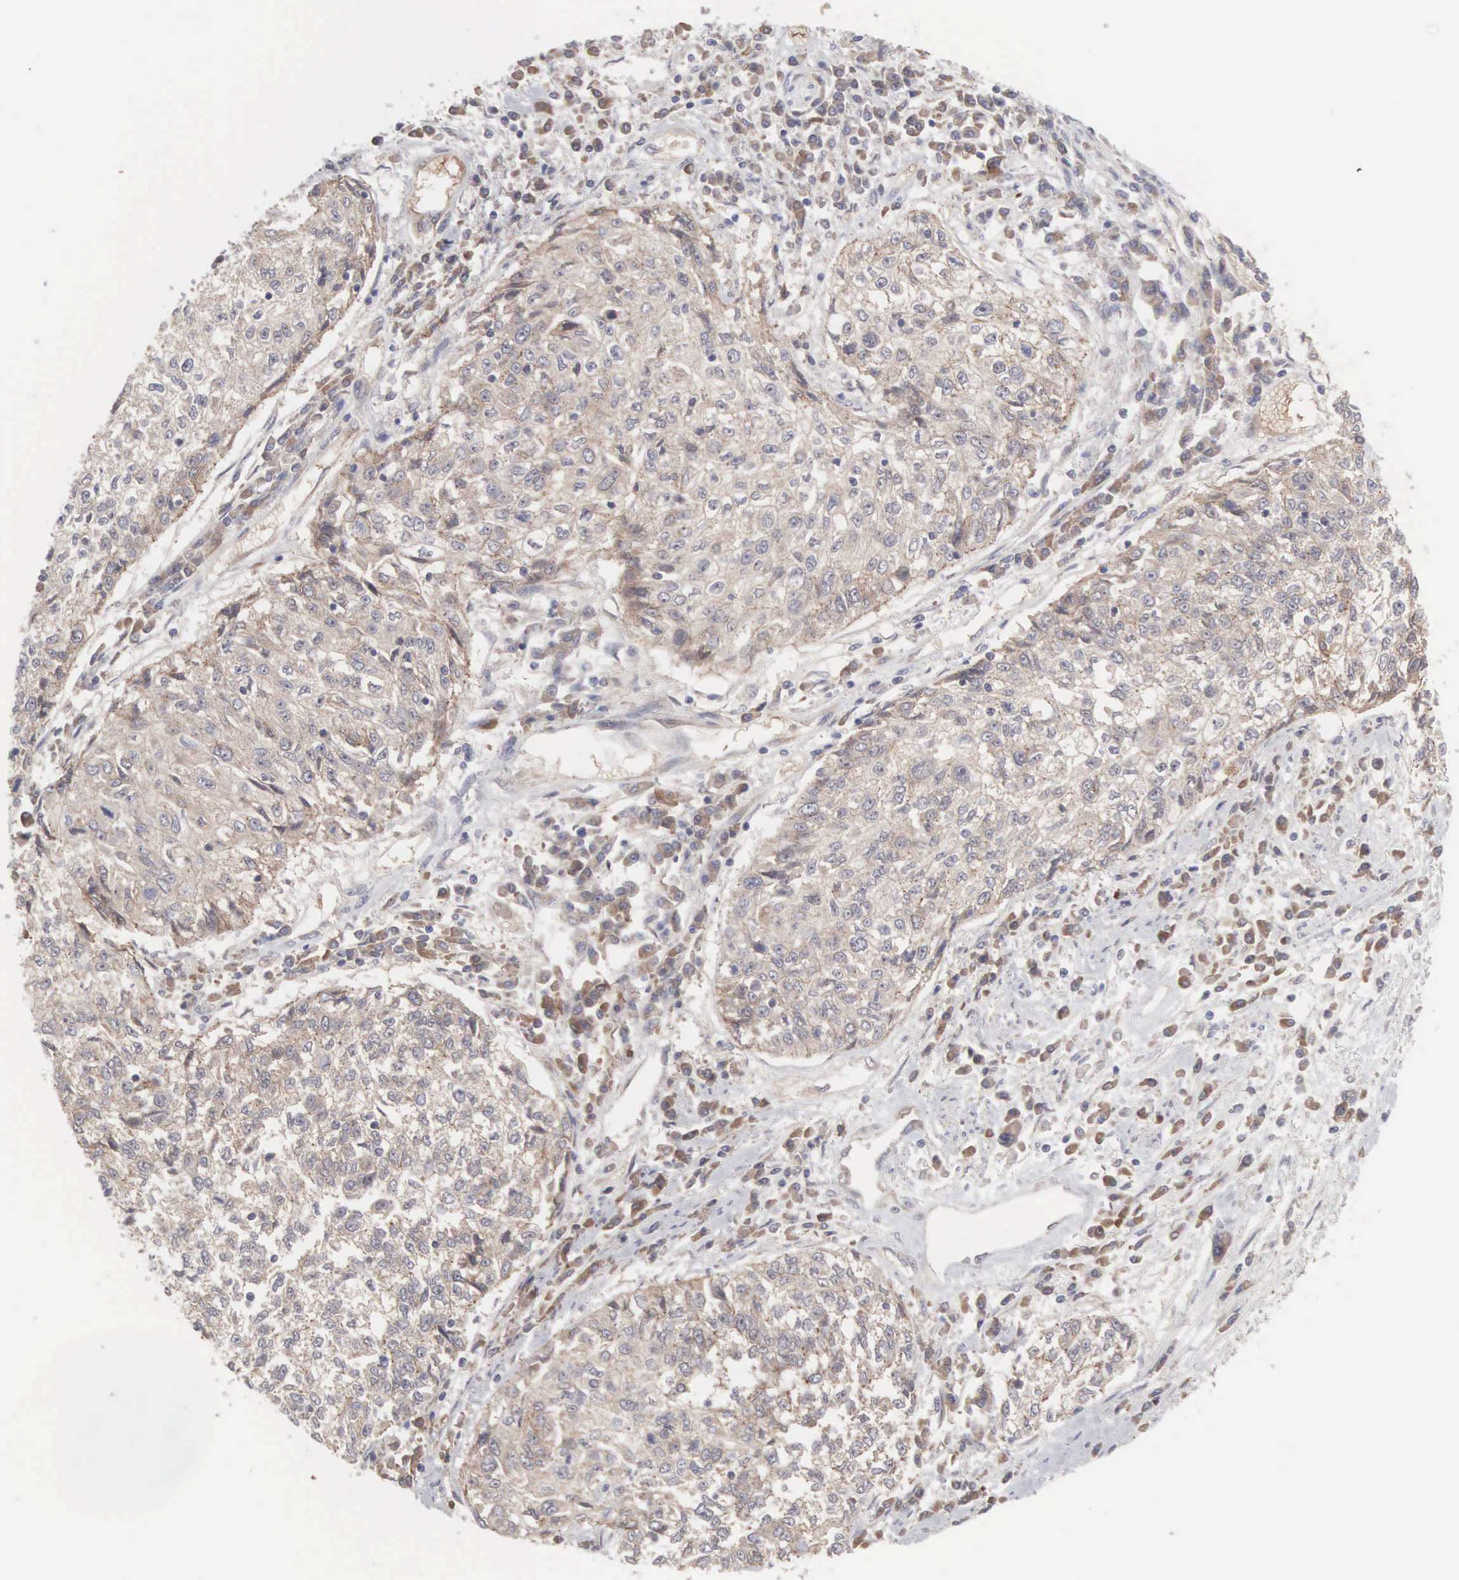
{"staining": {"intensity": "weak", "quantity": ">75%", "location": "cytoplasmic/membranous"}, "tissue": "cervical cancer", "cell_type": "Tumor cells", "image_type": "cancer", "snomed": [{"axis": "morphology", "description": "Squamous cell carcinoma, NOS"}, {"axis": "topography", "description": "Cervix"}], "caption": "Protein expression analysis of cervical squamous cell carcinoma demonstrates weak cytoplasmic/membranous positivity in about >75% of tumor cells.", "gene": "INF2", "patient": {"sex": "female", "age": 57}}